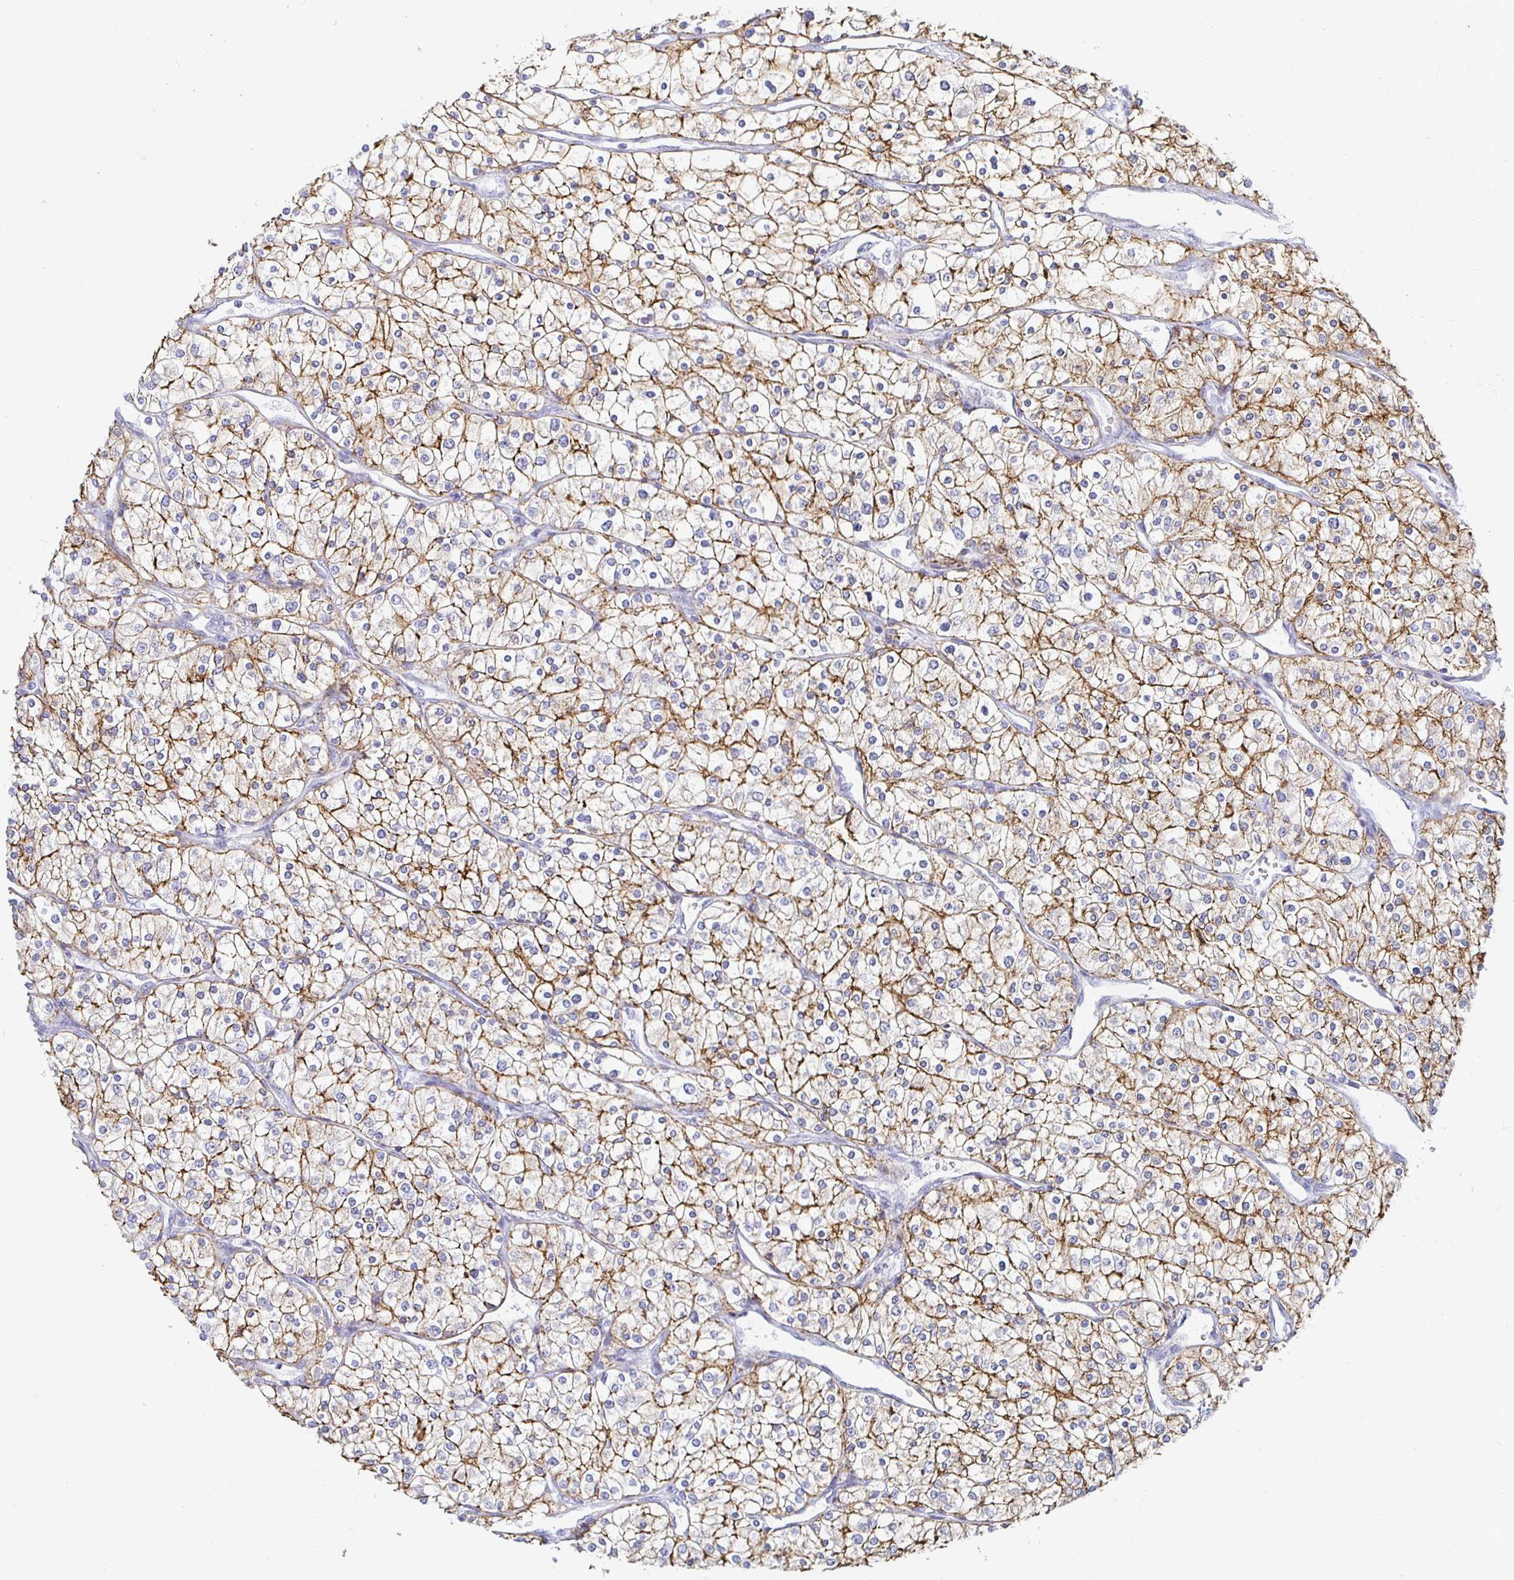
{"staining": {"intensity": "moderate", "quantity": ">75%", "location": "cytoplasmic/membranous"}, "tissue": "renal cancer", "cell_type": "Tumor cells", "image_type": "cancer", "snomed": [{"axis": "morphology", "description": "Adenocarcinoma, NOS"}, {"axis": "topography", "description": "Kidney"}], "caption": "Immunohistochemical staining of renal cancer (adenocarcinoma) displays moderate cytoplasmic/membranous protein positivity in about >75% of tumor cells.", "gene": "CA9", "patient": {"sex": "male", "age": 80}}